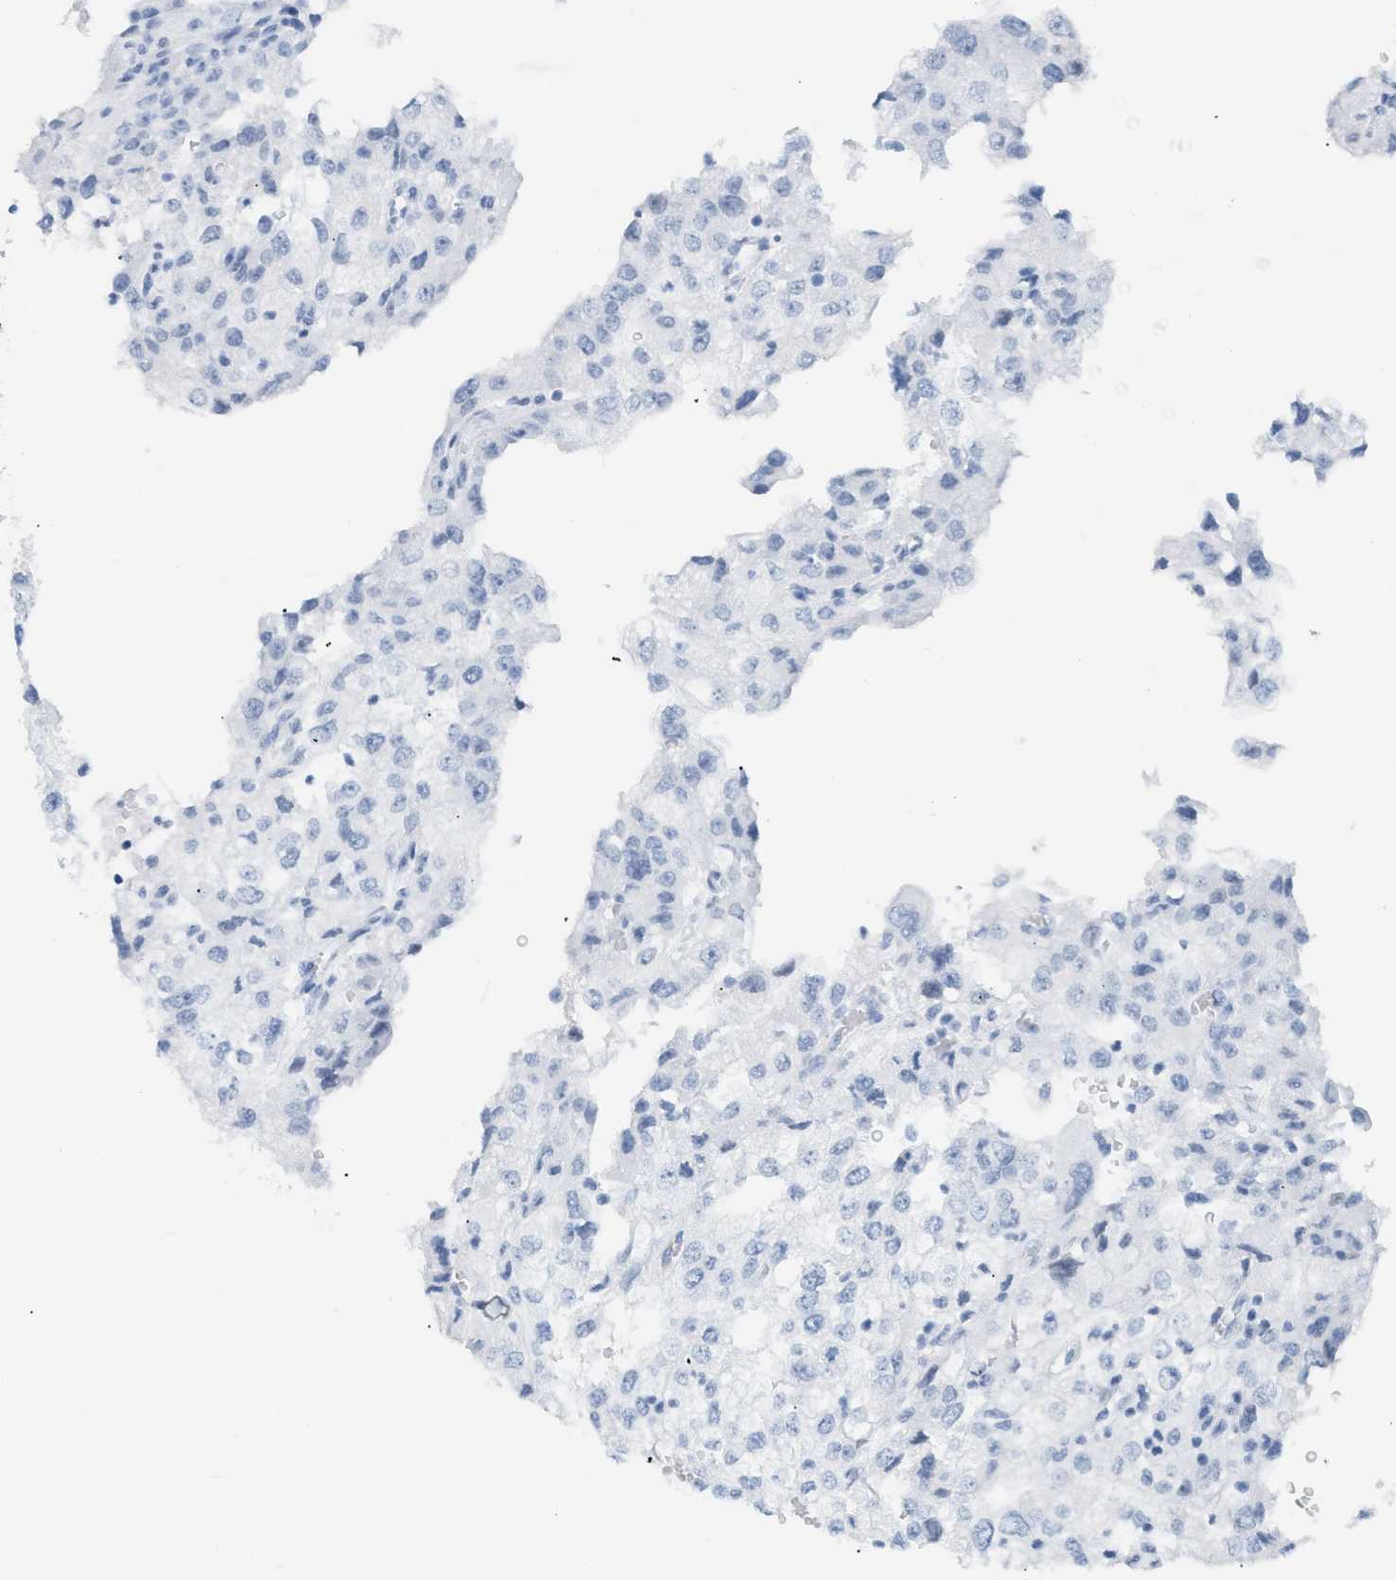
{"staining": {"intensity": "negative", "quantity": "none", "location": "none"}, "tissue": "renal cancer", "cell_type": "Tumor cells", "image_type": "cancer", "snomed": [{"axis": "morphology", "description": "Adenocarcinoma, NOS"}, {"axis": "topography", "description": "Kidney"}], "caption": "A micrograph of adenocarcinoma (renal) stained for a protein exhibits no brown staining in tumor cells.", "gene": "DES", "patient": {"sex": "female", "age": 54}}